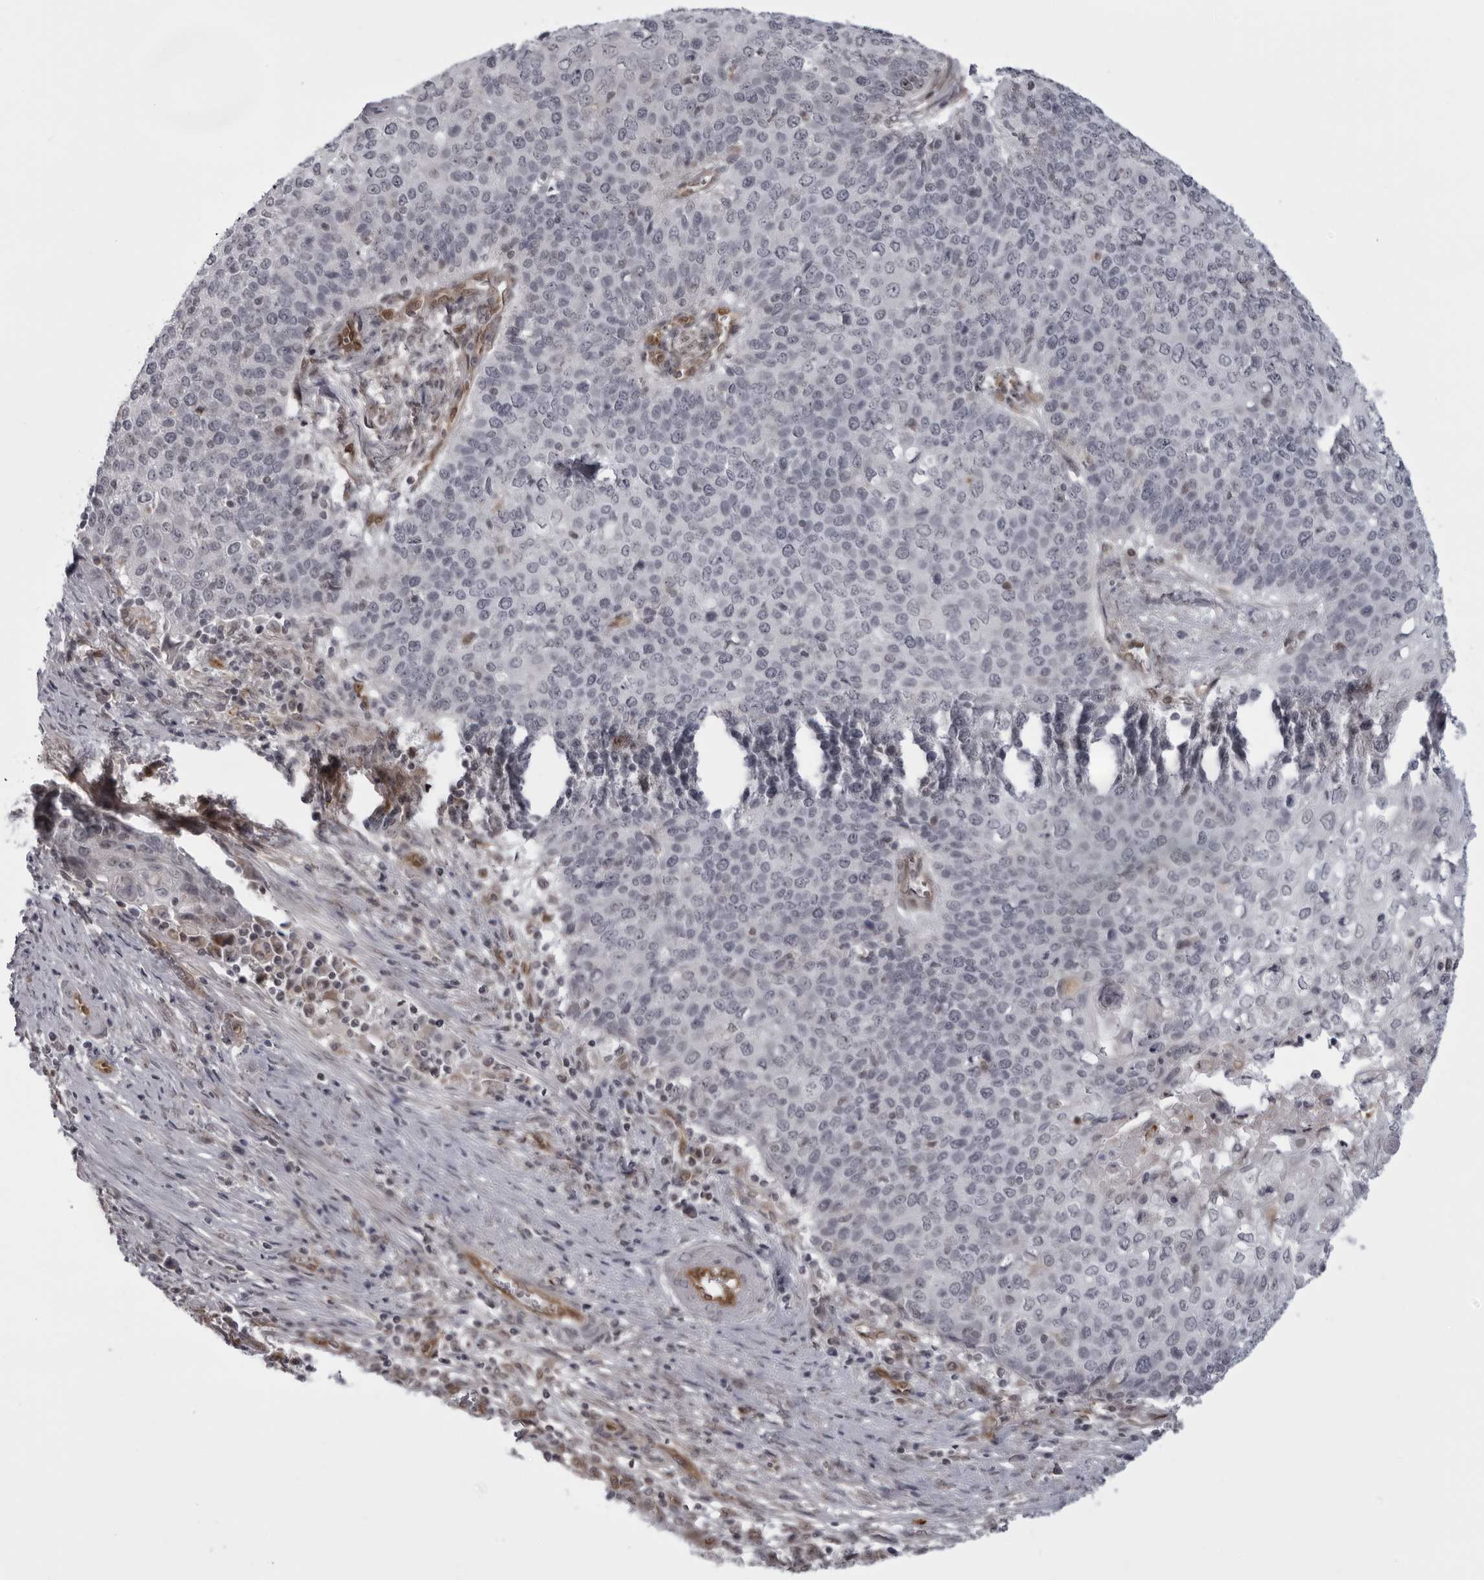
{"staining": {"intensity": "negative", "quantity": "none", "location": "none"}, "tissue": "cervical cancer", "cell_type": "Tumor cells", "image_type": "cancer", "snomed": [{"axis": "morphology", "description": "Squamous cell carcinoma, NOS"}, {"axis": "topography", "description": "Cervix"}], "caption": "A histopathology image of cervical squamous cell carcinoma stained for a protein exhibits no brown staining in tumor cells.", "gene": "MAPK12", "patient": {"sex": "female", "age": 39}}